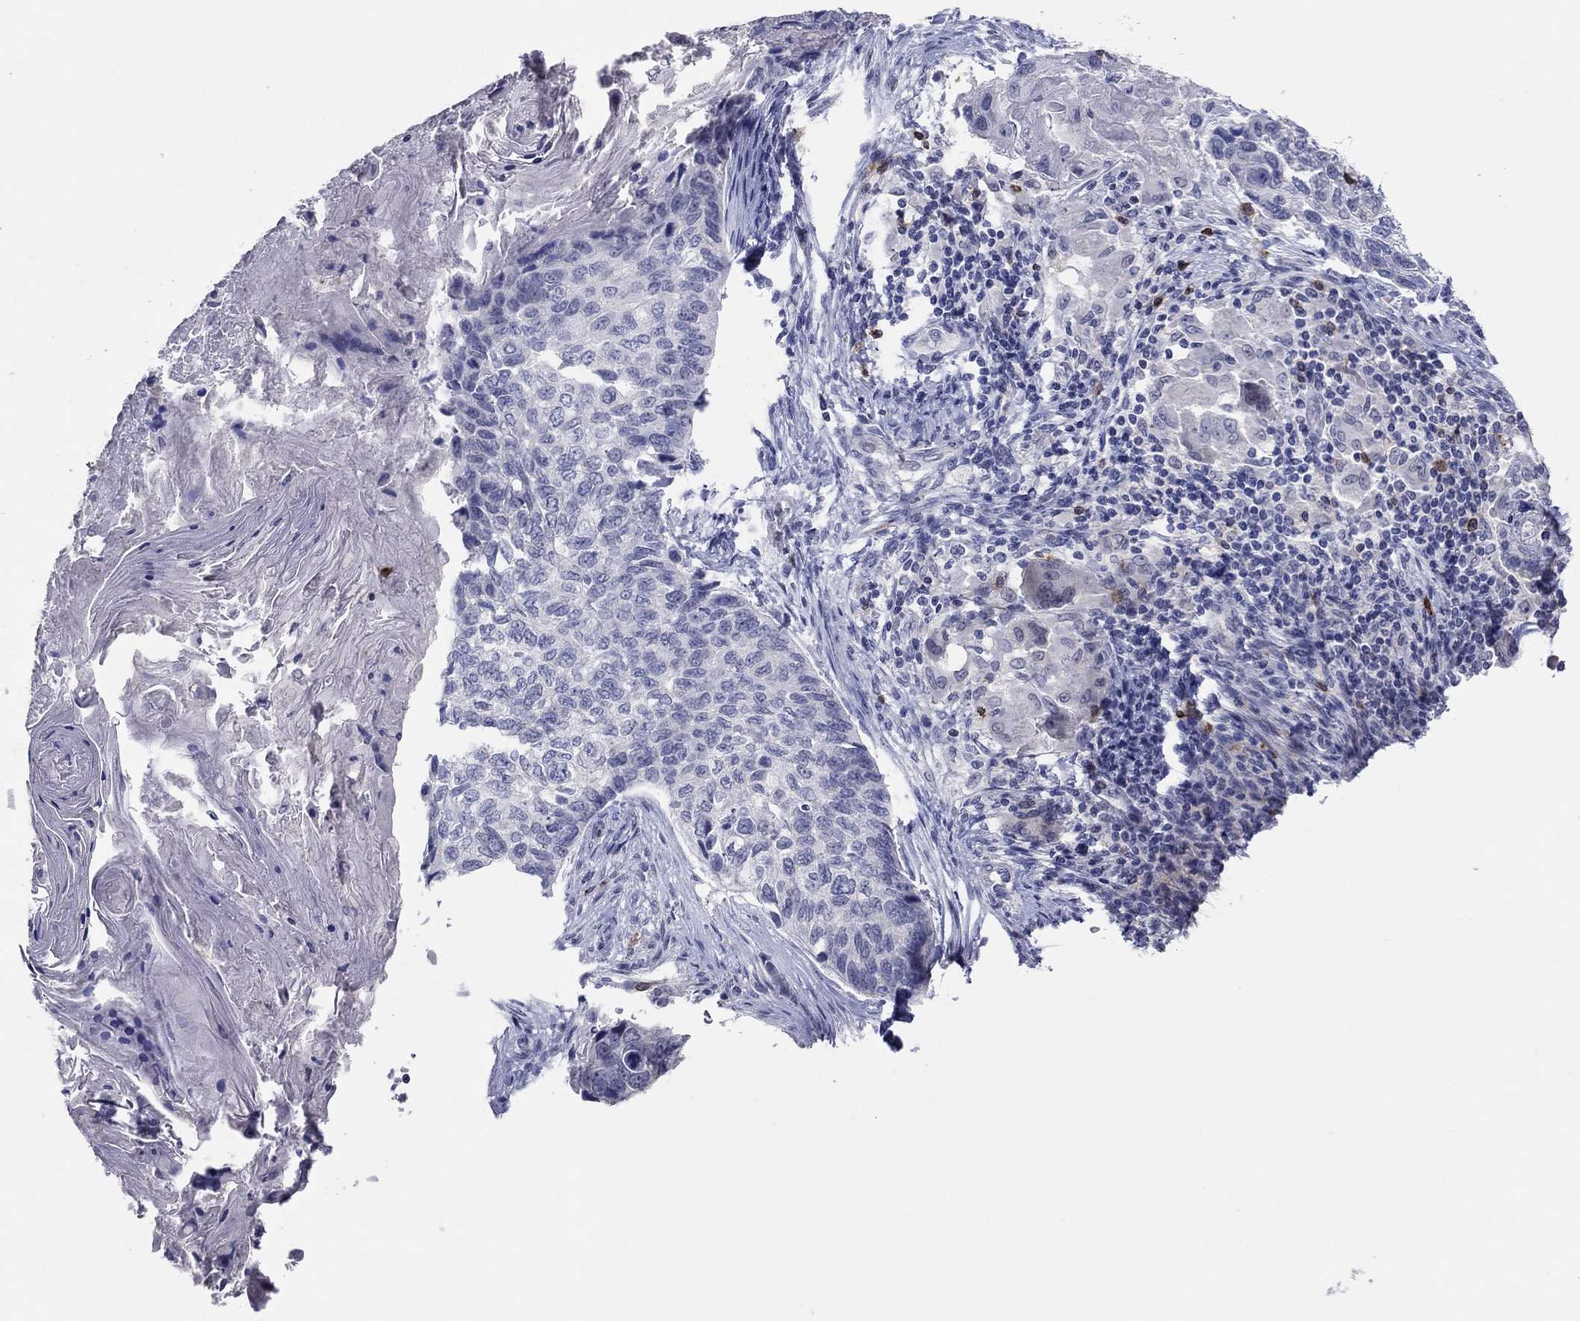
{"staining": {"intensity": "negative", "quantity": "none", "location": "none"}, "tissue": "lung cancer", "cell_type": "Tumor cells", "image_type": "cancer", "snomed": [{"axis": "morphology", "description": "Squamous cell carcinoma, NOS"}, {"axis": "topography", "description": "Lung"}], "caption": "Human squamous cell carcinoma (lung) stained for a protein using immunohistochemistry (IHC) exhibits no expression in tumor cells.", "gene": "ITGAE", "patient": {"sex": "male", "age": 69}}